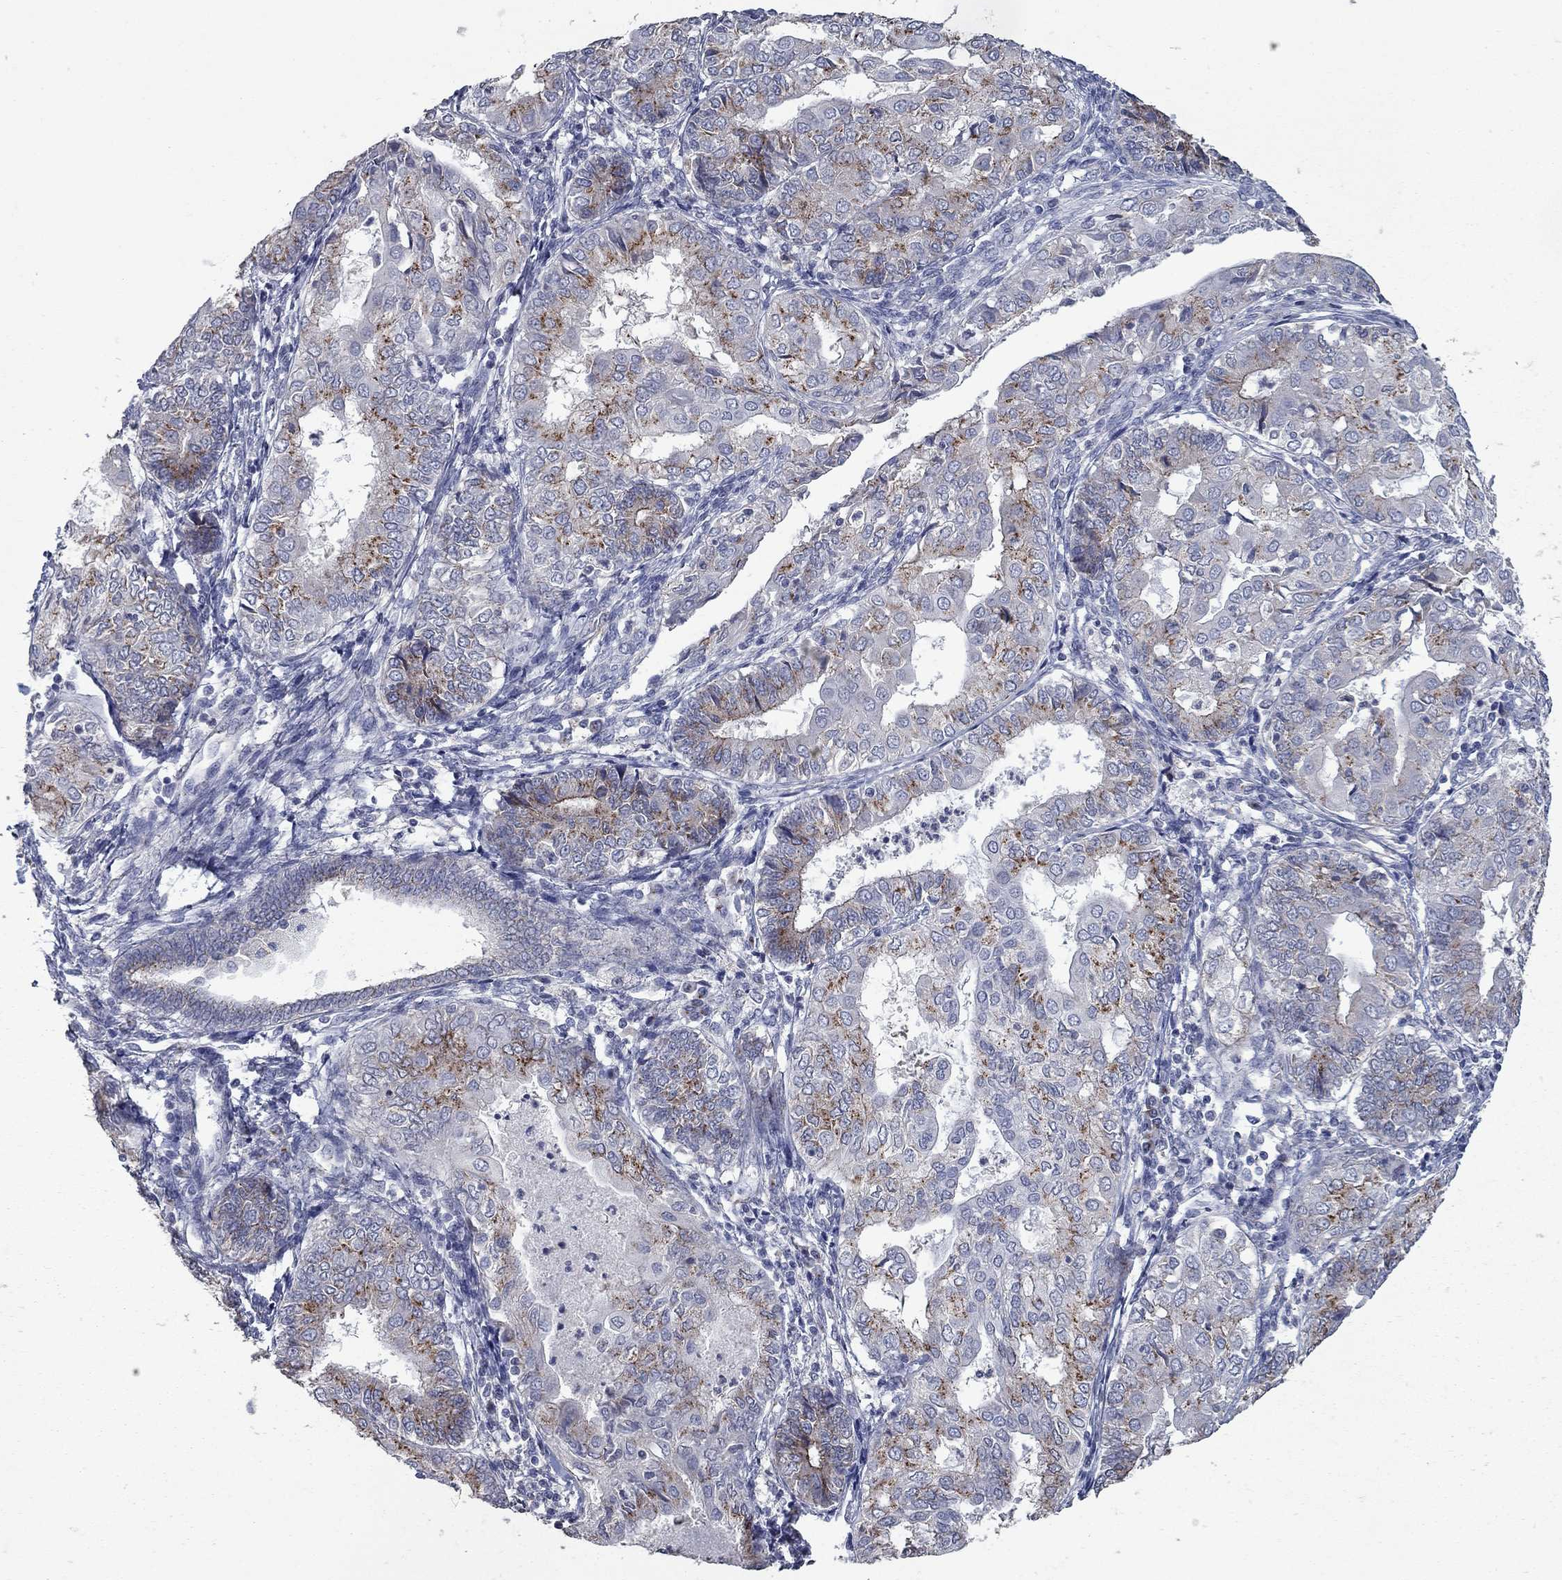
{"staining": {"intensity": "strong", "quantity": "<25%", "location": "cytoplasmic/membranous"}, "tissue": "endometrial cancer", "cell_type": "Tumor cells", "image_type": "cancer", "snomed": [{"axis": "morphology", "description": "Adenocarcinoma, NOS"}, {"axis": "topography", "description": "Endometrium"}], "caption": "Endometrial cancer (adenocarcinoma) was stained to show a protein in brown. There is medium levels of strong cytoplasmic/membranous staining in about <25% of tumor cells. Immunohistochemistry (ihc) stains the protein of interest in brown and the nuclei are stained blue.", "gene": "KIAA0319L", "patient": {"sex": "female", "age": 68}}